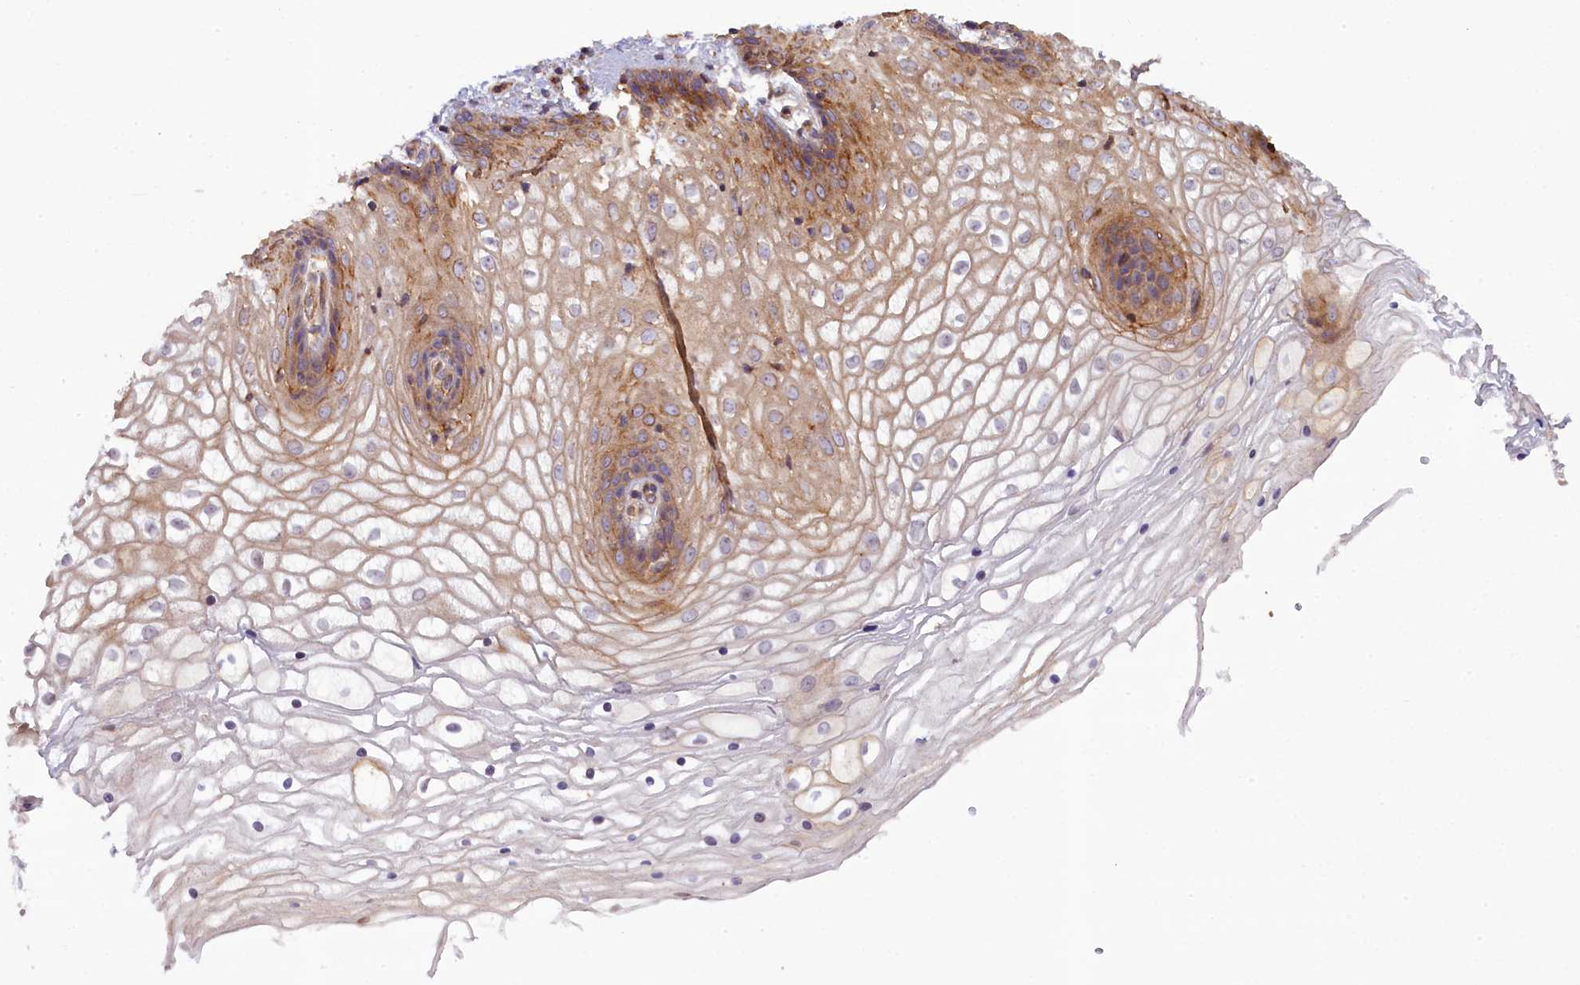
{"staining": {"intensity": "moderate", "quantity": "25%-75%", "location": "cytoplasmic/membranous"}, "tissue": "vagina", "cell_type": "Squamous epithelial cells", "image_type": "normal", "snomed": [{"axis": "morphology", "description": "Normal tissue, NOS"}, {"axis": "topography", "description": "Vagina"}], "caption": "Protein staining shows moderate cytoplasmic/membranous expression in approximately 25%-75% of squamous epithelial cells in normal vagina.", "gene": "FUZ", "patient": {"sex": "female", "age": 34}}